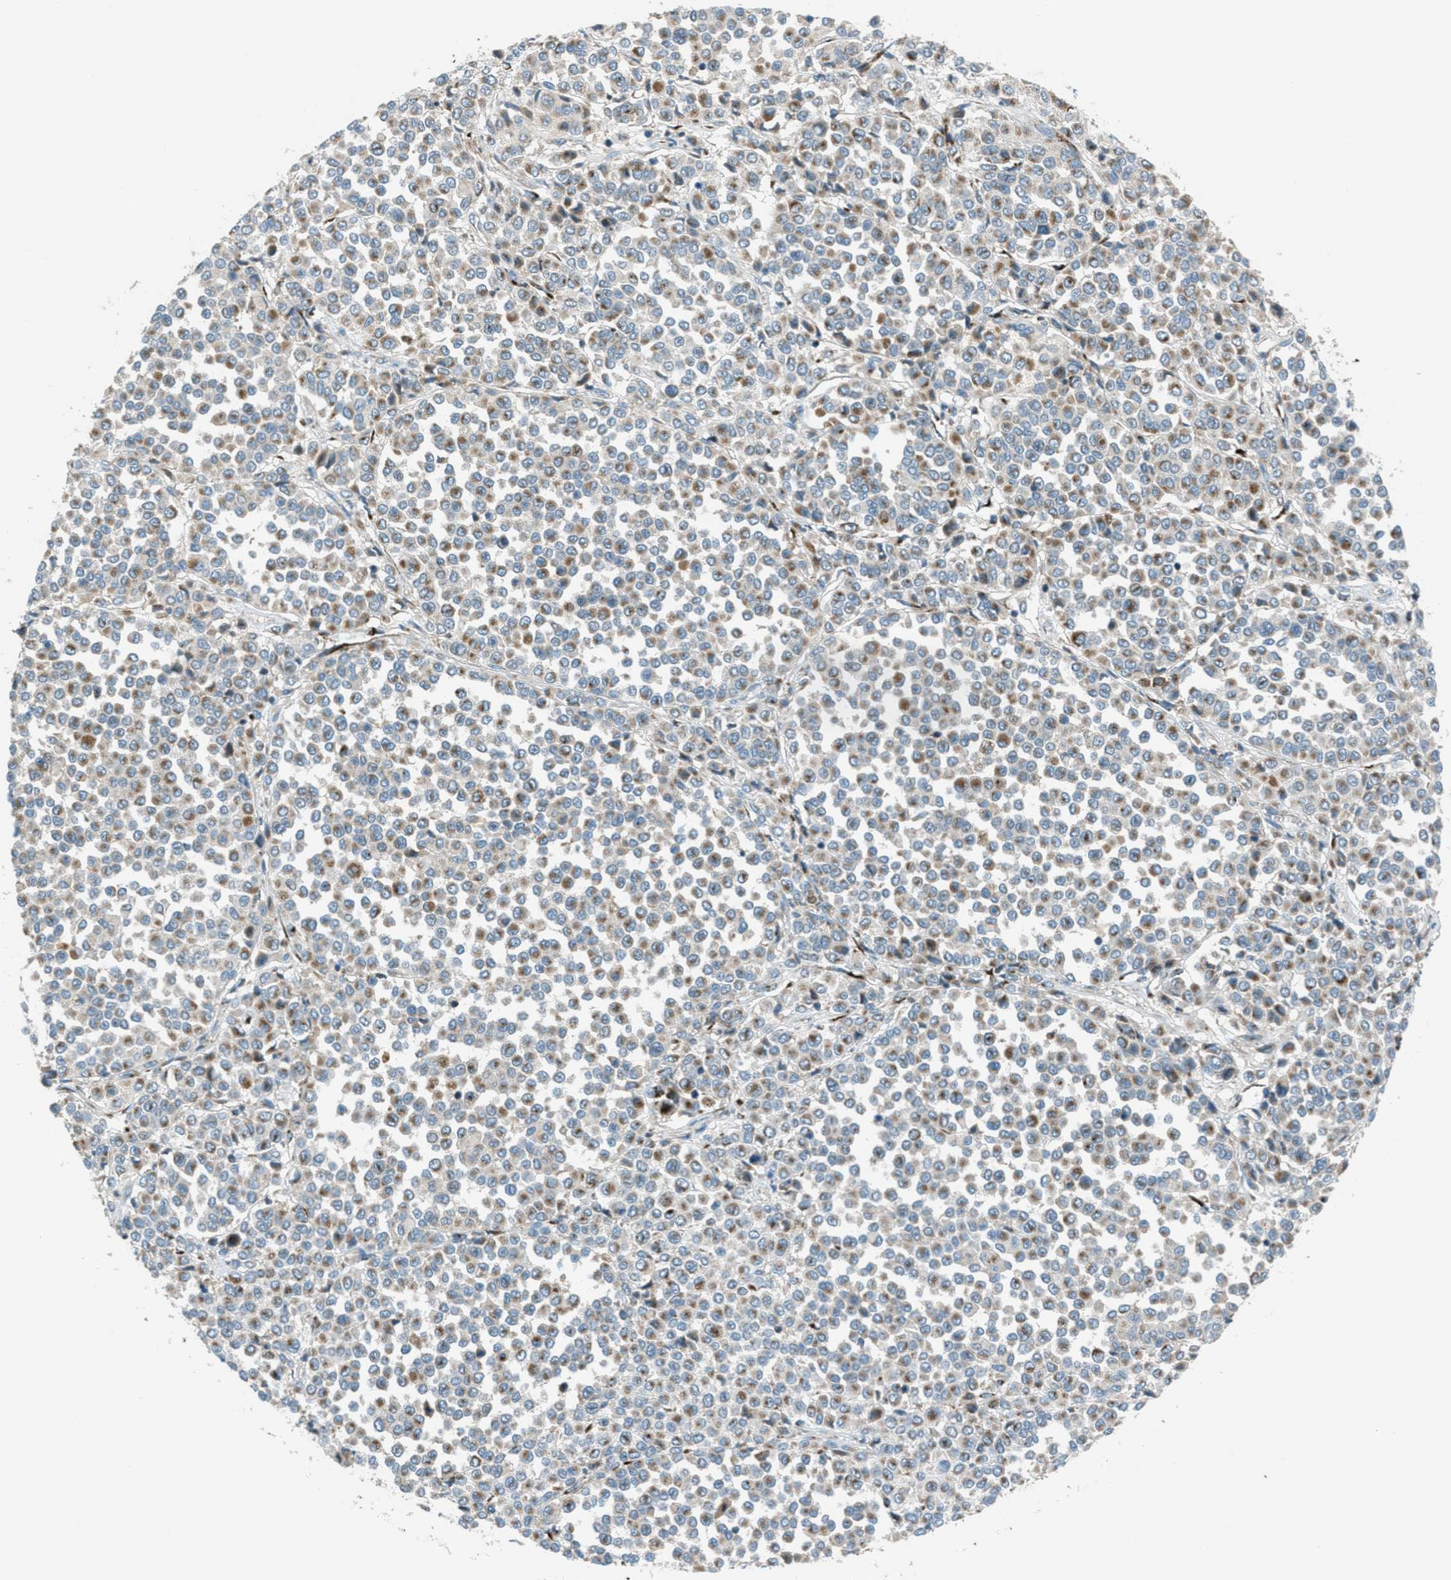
{"staining": {"intensity": "moderate", "quantity": "25%-75%", "location": "cytoplasmic/membranous"}, "tissue": "melanoma", "cell_type": "Tumor cells", "image_type": "cancer", "snomed": [{"axis": "morphology", "description": "Malignant melanoma, Metastatic site"}, {"axis": "topography", "description": "Pancreas"}], "caption": "Immunohistochemical staining of melanoma shows moderate cytoplasmic/membranous protein positivity in approximately 25%-75% of tumor cells. The staining is performed using DAB (3,3'-diaminobenzidine) brown chromogen to label protein expression. The nuclei are counter-stained blue using hematoxylin.", "gene": "BCKDK", "patient": {"sex": "female", "age": 30}}